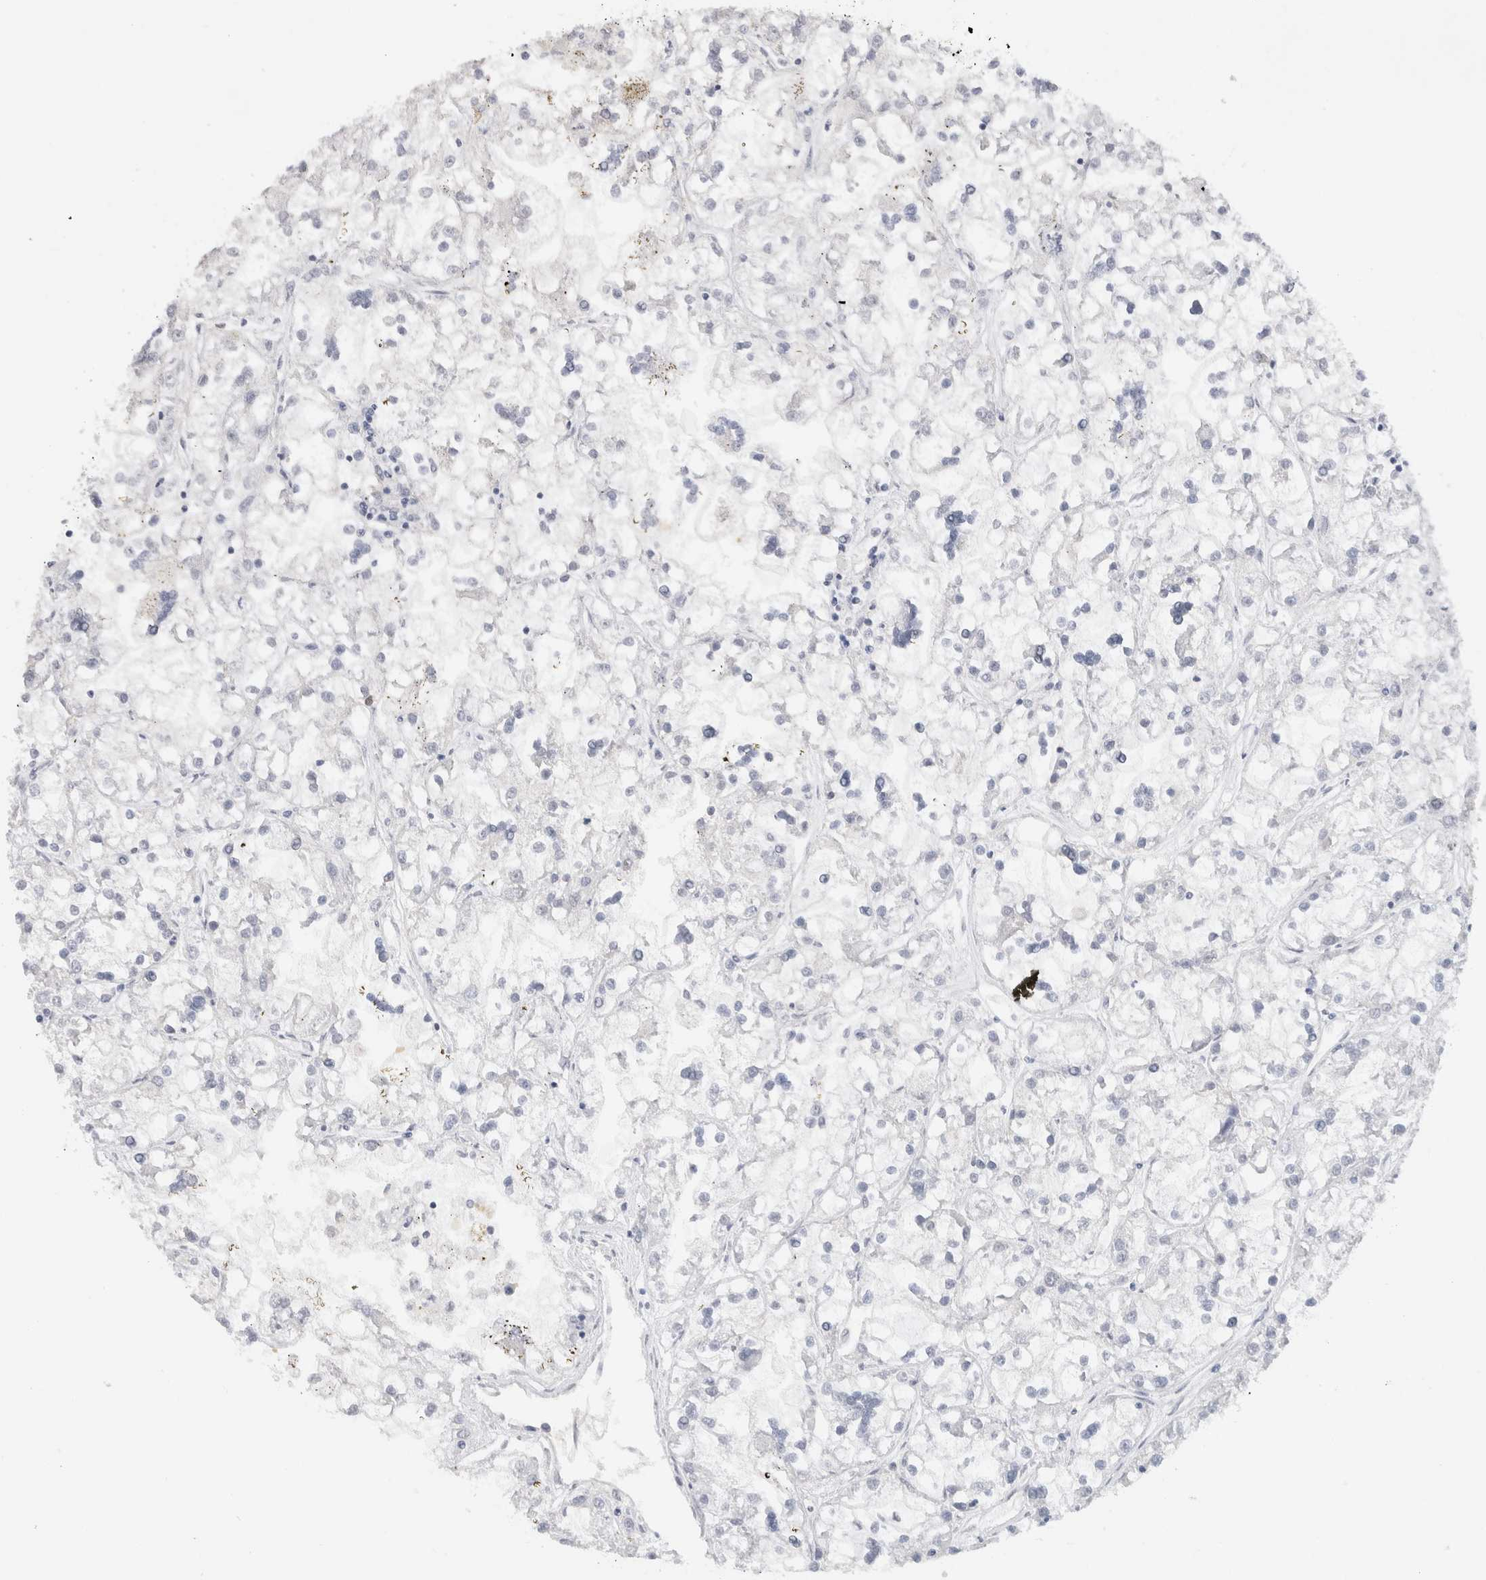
{"staining": {"intensity": "negative", "quantity": "none", "location": "none"}, "tissue": "renal cancer", "cell_type": "Tumor cells", "image_type": "cancer", "snomed": [{"axis": "morphology", "description": "Adenocarcinoma, NOS"}, {"axis": "topography", "description": "Kidney"}], "caption": "Immunohistochemical staining of adenocarcinoma (renal) demonstrates no significant staining in tumor cells.", "gene": "COPS7A", "patient": {"sex": "female", "age": 52}}